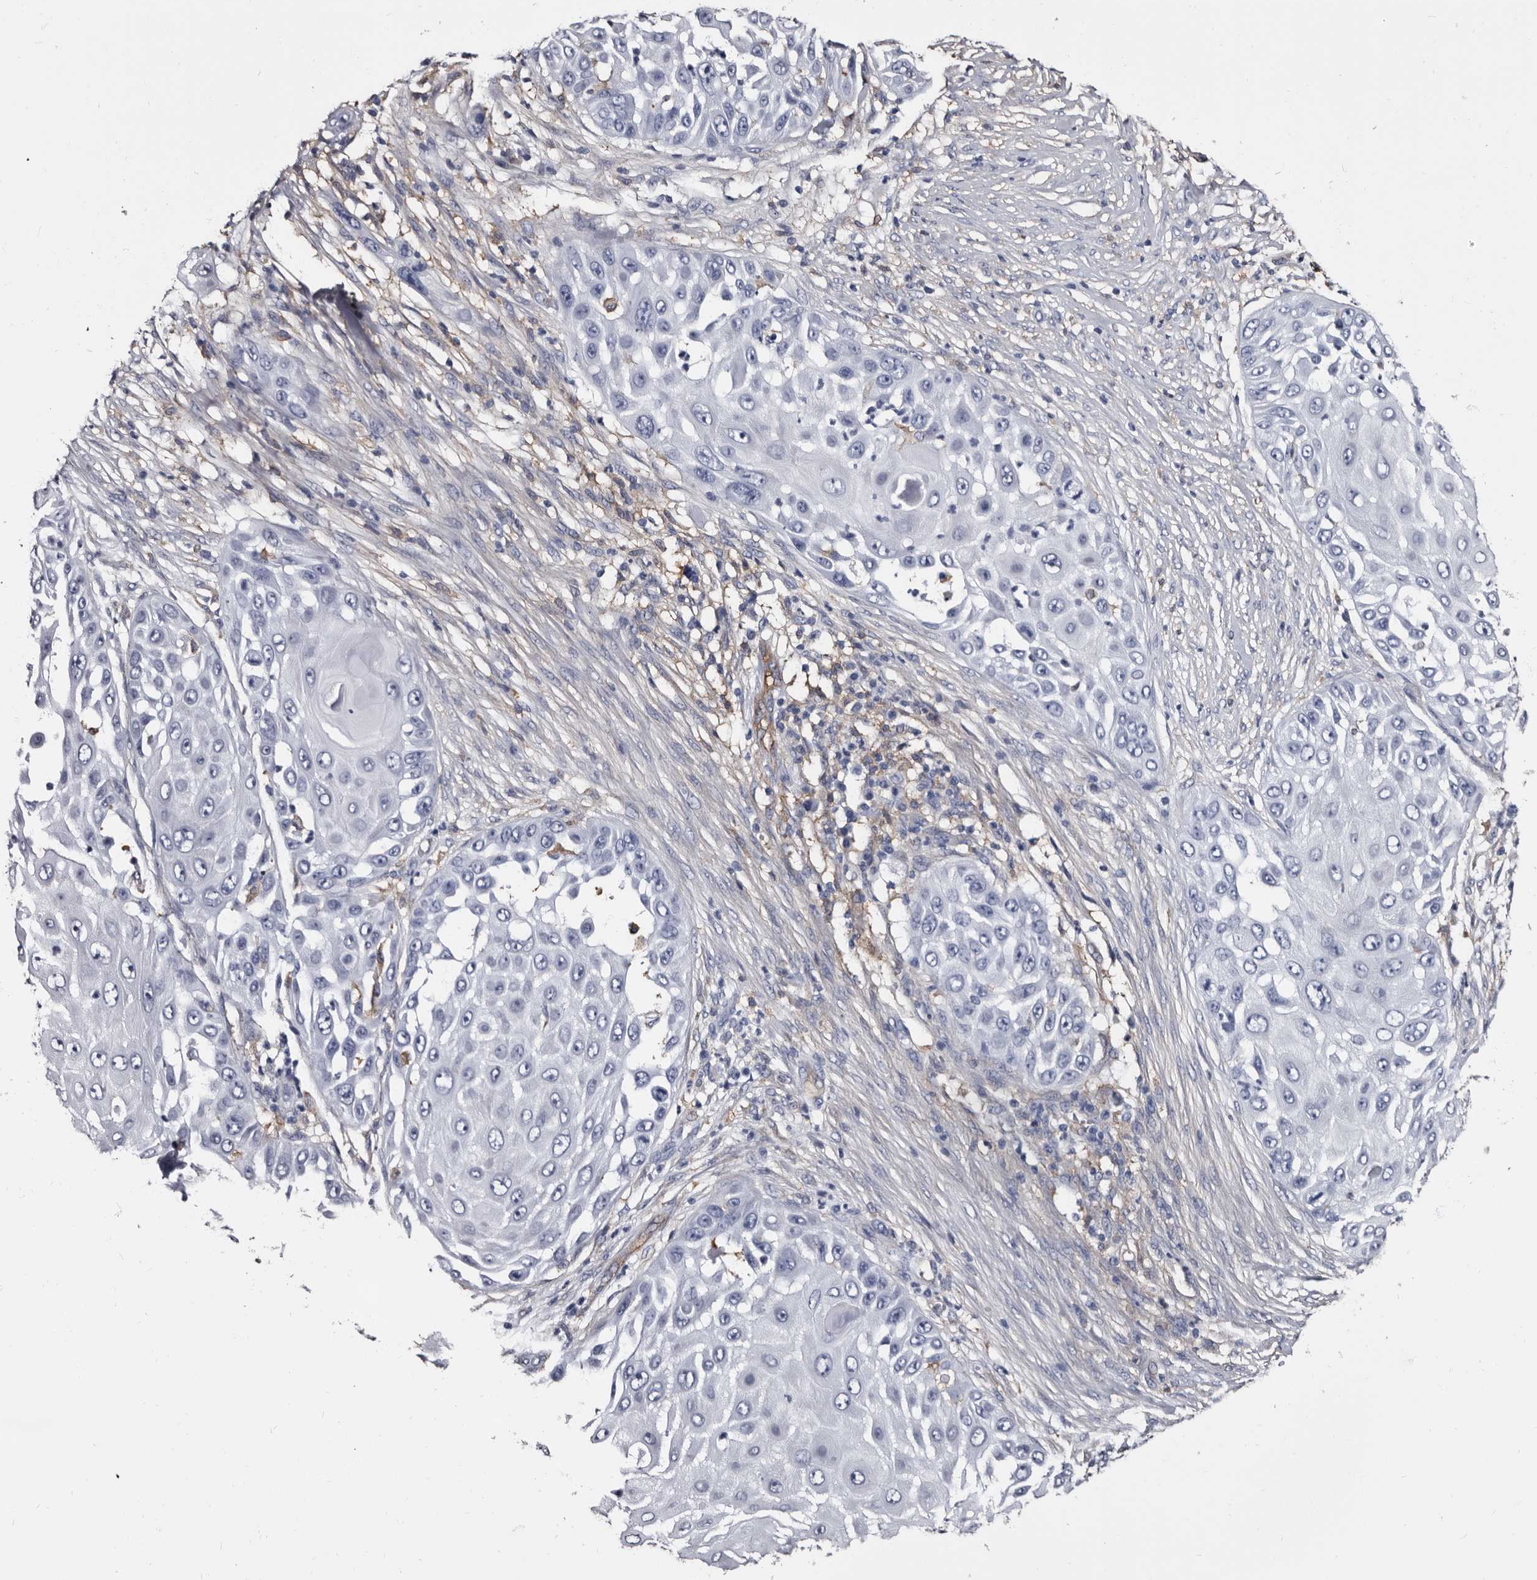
{"staining": {"intensity": "negative", "quantity": "none", "location": "none"}, "tissue": "skin cancer", "cell_type": "Tumor cells", "image_type": "cancer", "snomed": [{"axis": "morphology", "description": "Squamous cell carcinoma, NOS"}, {"axis": "topography", "description": "Skin"}], "caption": "Immunohistochemistry micrograph of neoplastic tissue: human skin cancer (squamous cell carcinoma) stained with DAB exhibits no significant protein positivity in tumor cells. (IHC, brightfield microscopy, high magnification).", "gene": "EPB41L3", "patient": {"sex": "female", "age": 44}}